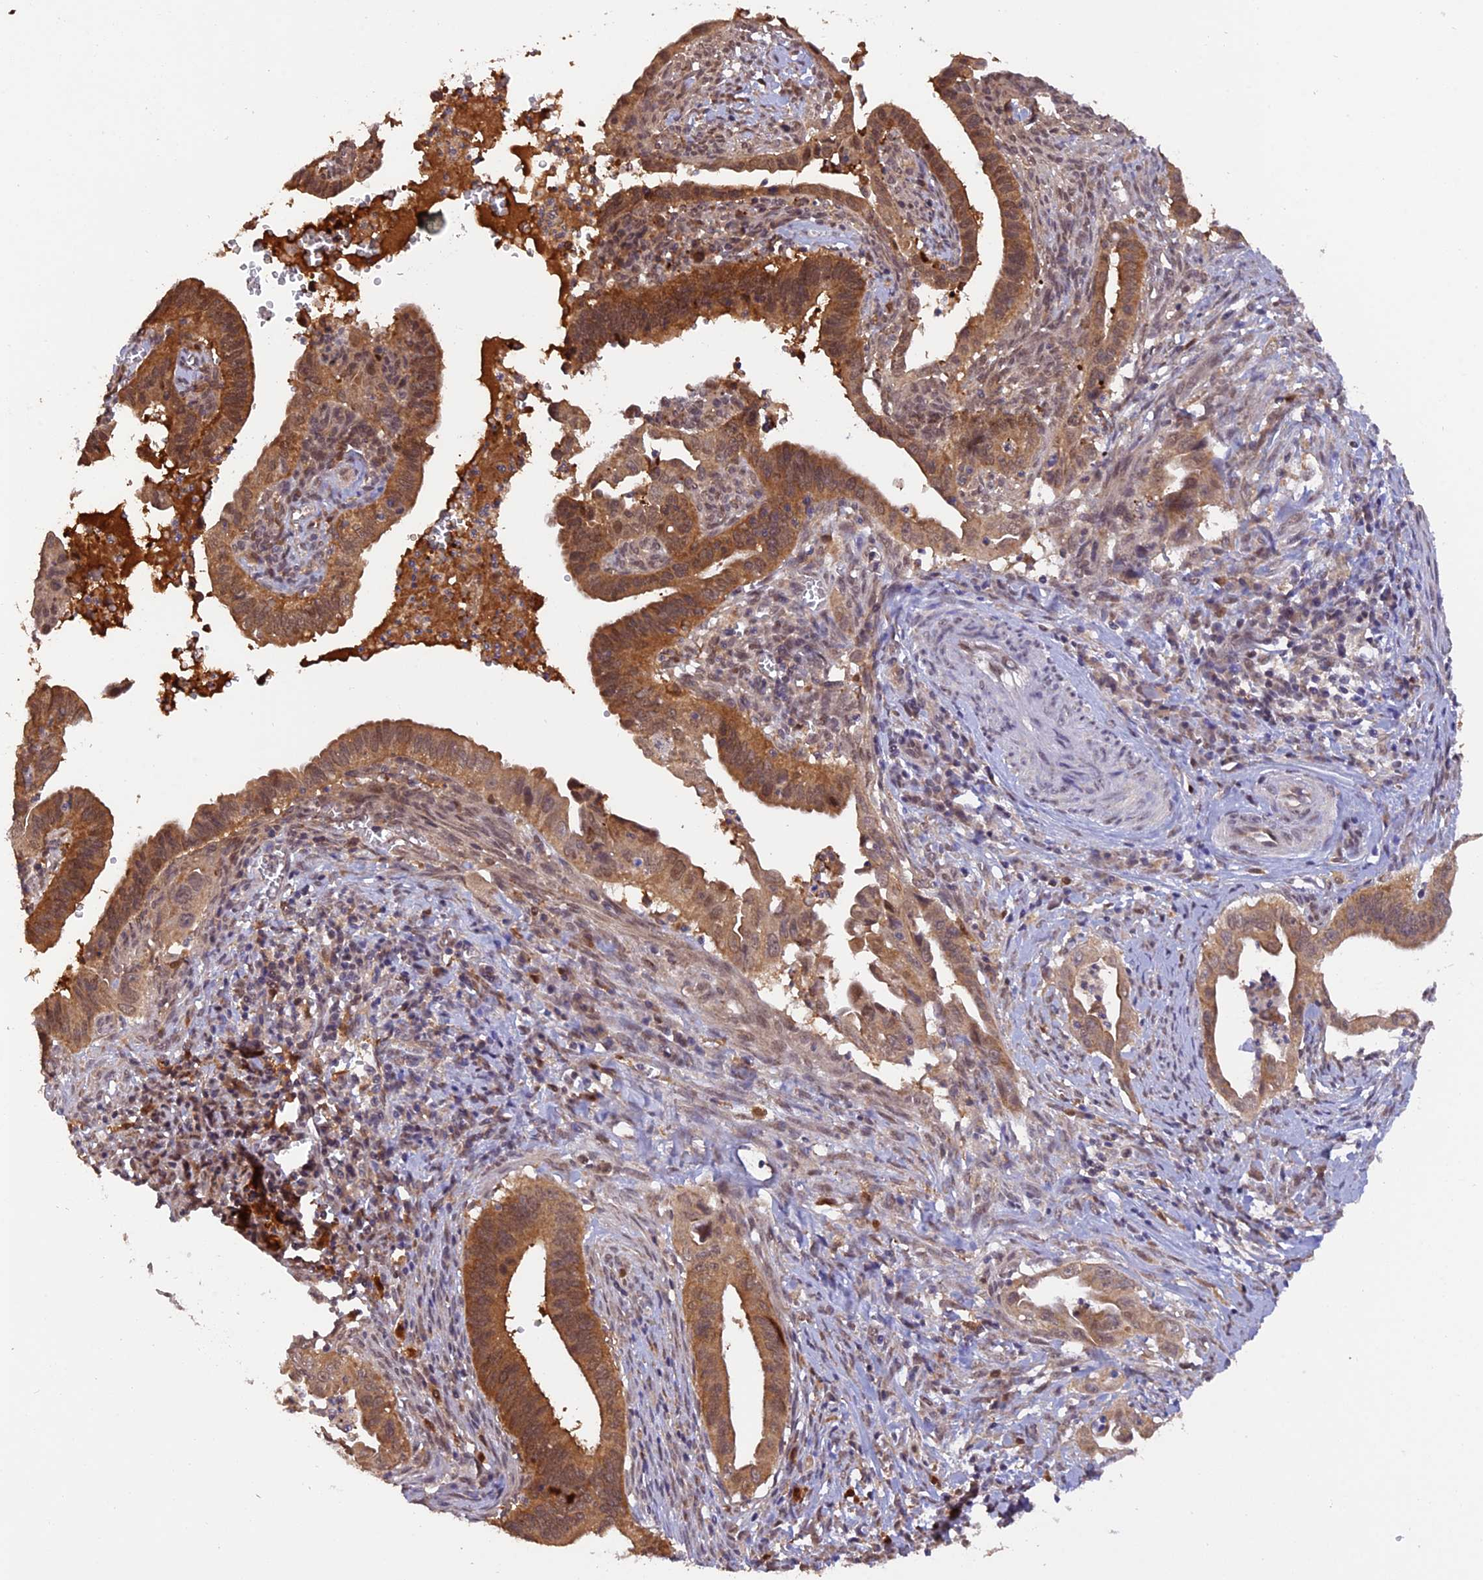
{"staining": {"intensity": "moderate", "quantity": ">75%", "location": "cytoplasmic/membranous,nuclear"}, "tissue": "cervical cancer", "cell_type": "Tumor cells", "image_type": "cancer", "snomed": [{"axis": "morphology", "description": "Adenocarcinoma, NOS"}, {"axis": "topography", "description": "Cervix"}], "caption": "Immunohistochemical staining of human cervical adenocarcinoma reveals medium levels of moderate cytoplasmic/membranous and nuclear protein staining in approximately >75% of tumor cells. (Brightfield microscopy of DAB IHC at high magnification).", "gene": "MNS1", "patient": {"sex": "female", "age": 42}}